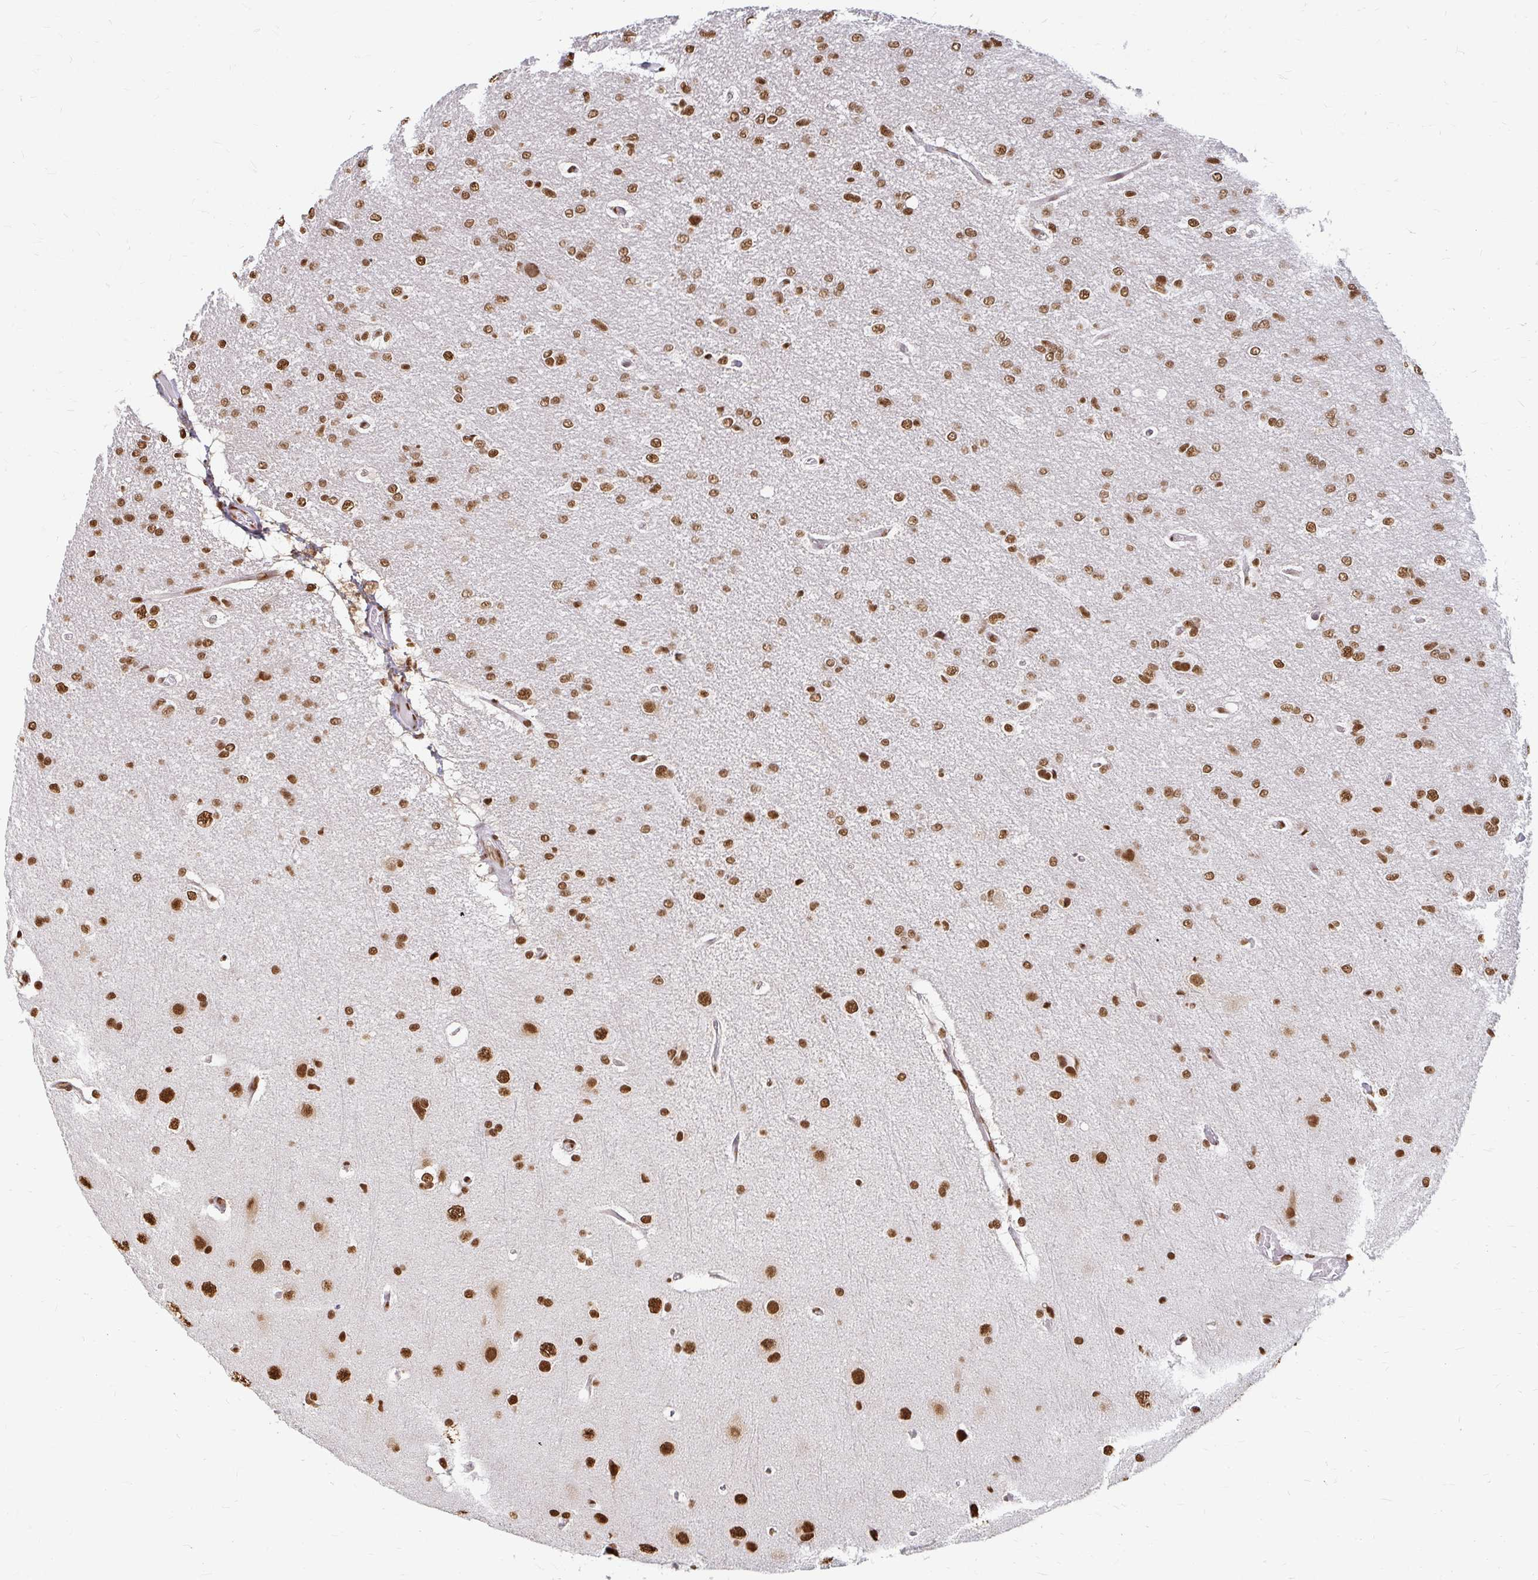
{"staining": {"intensity": "moderate", "quantity": ">75%", "location": "nuclear"}, "tissue": "glioma", "cell_type": "Tumor cells", "image_type": "cancer", "snomed": [{"axis": "morphology", "description": "Glioma, malignant, Low grade"}, {"axis": "topography", "description": "Brain"}], "caption": "Glioma stained with a brown dye displays moderate nuclear positive staining in about >75% of tumor cells.", "gene": "HNRNPU", "patient": {"sex": "male", "age": 26}}